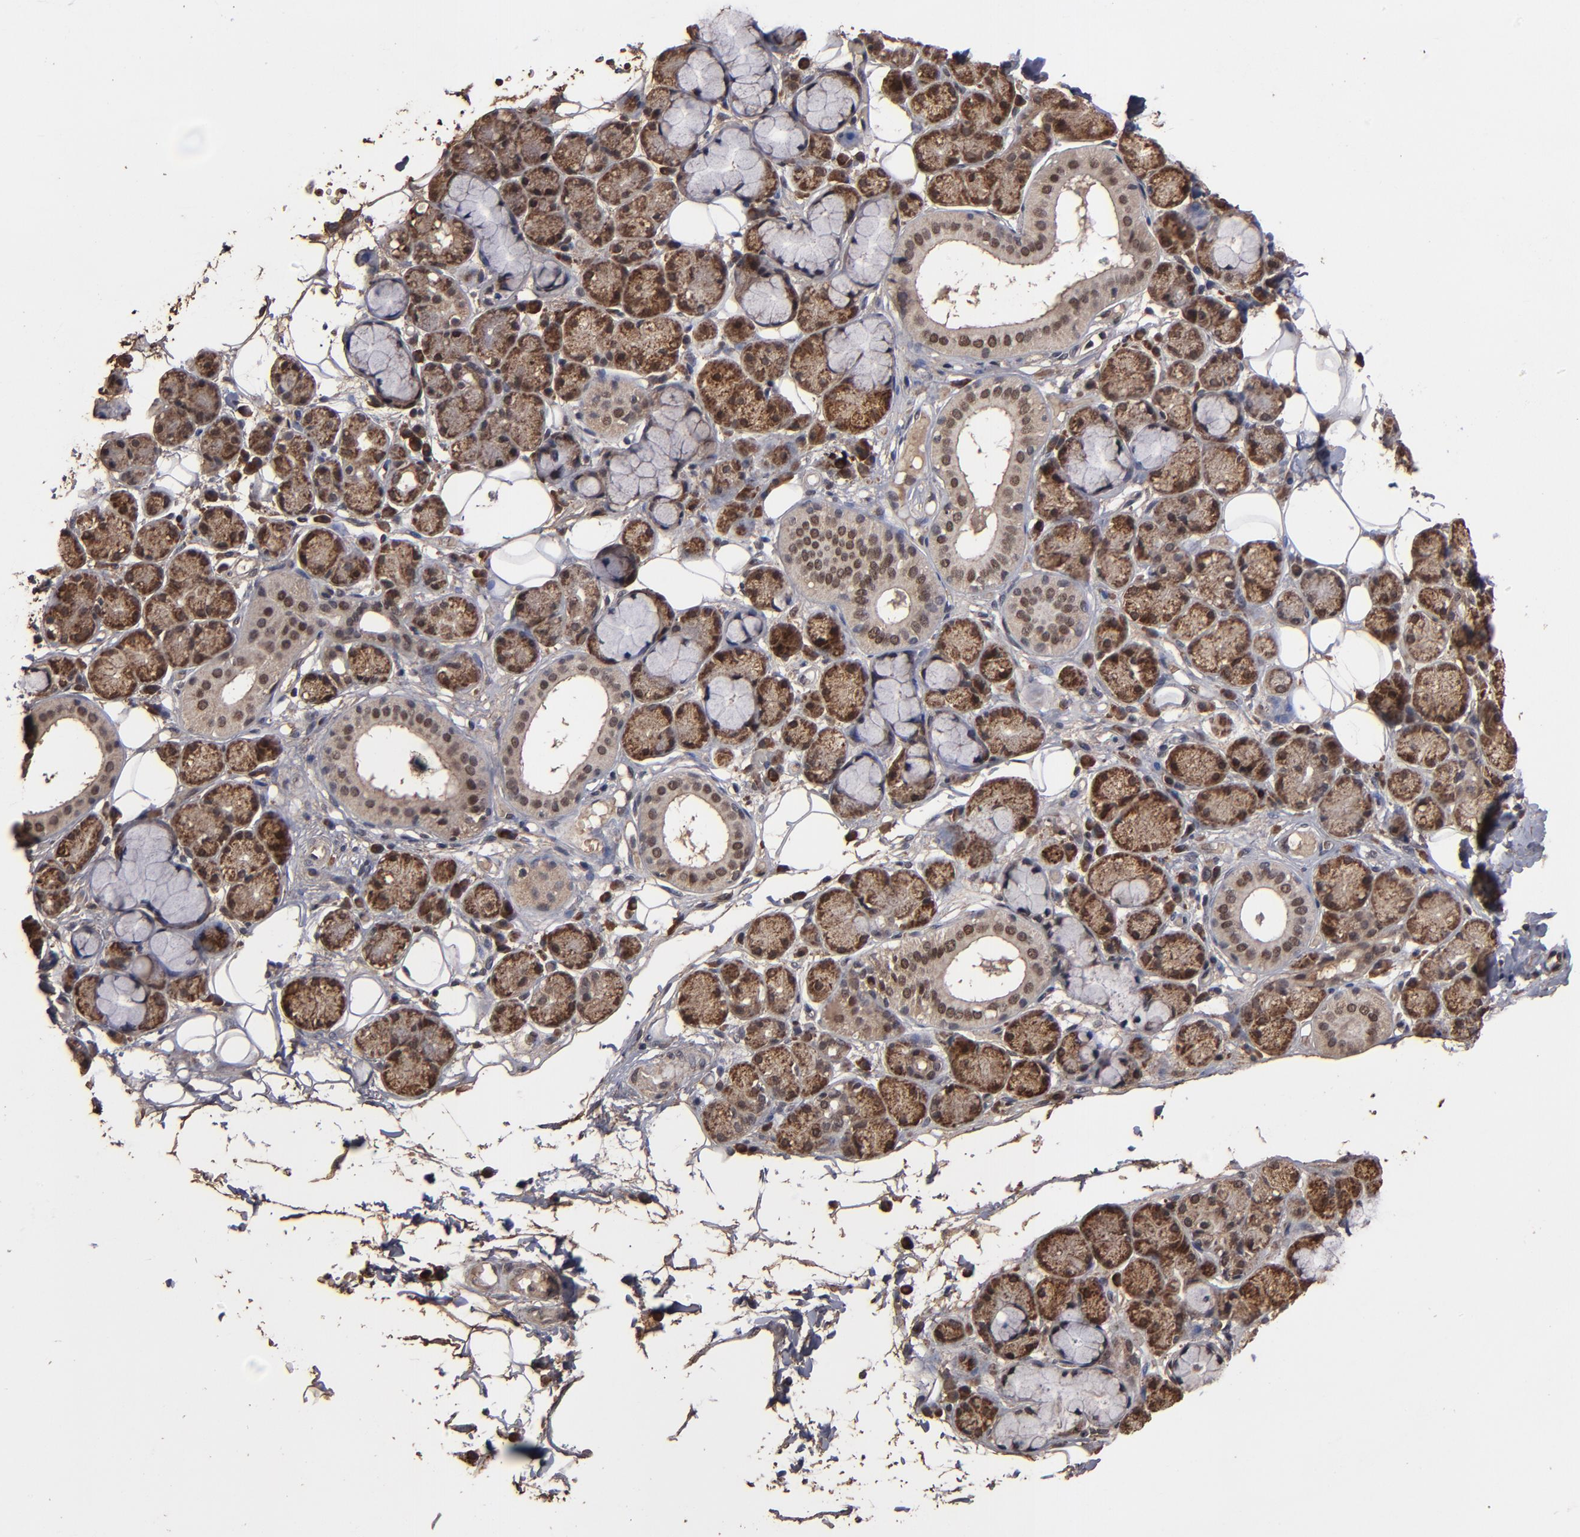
{"staining": {"intensity": "strong", "quantity": ">75%", "location": "cytoplasmic/membranous,nuclear"}, "tissue": "salivary gland", "cell_type": "Glandular cells", "image_type": "normal", "snomed": [{"axis": "morphology", "description": "Normal tissue, NOS"}, {"axis": "topography", "description": "Skeletal muscle"}, {"axis": "topography", "description": "Oral tissue"}, {"axis": "topography", "description": "Salivary gland"}, {"axis": "topography", "description": "Peripheral nerve tissue"}], "caption": "Strong cytoplasmic/membranous,nuclear expression for a protein is identified in about >75% of glandular cells of unremarkable salivary gland using immunohistochemistry (IHC).", "gene": "NXF2B", "patient": {"sex": "male", "age": 54}}